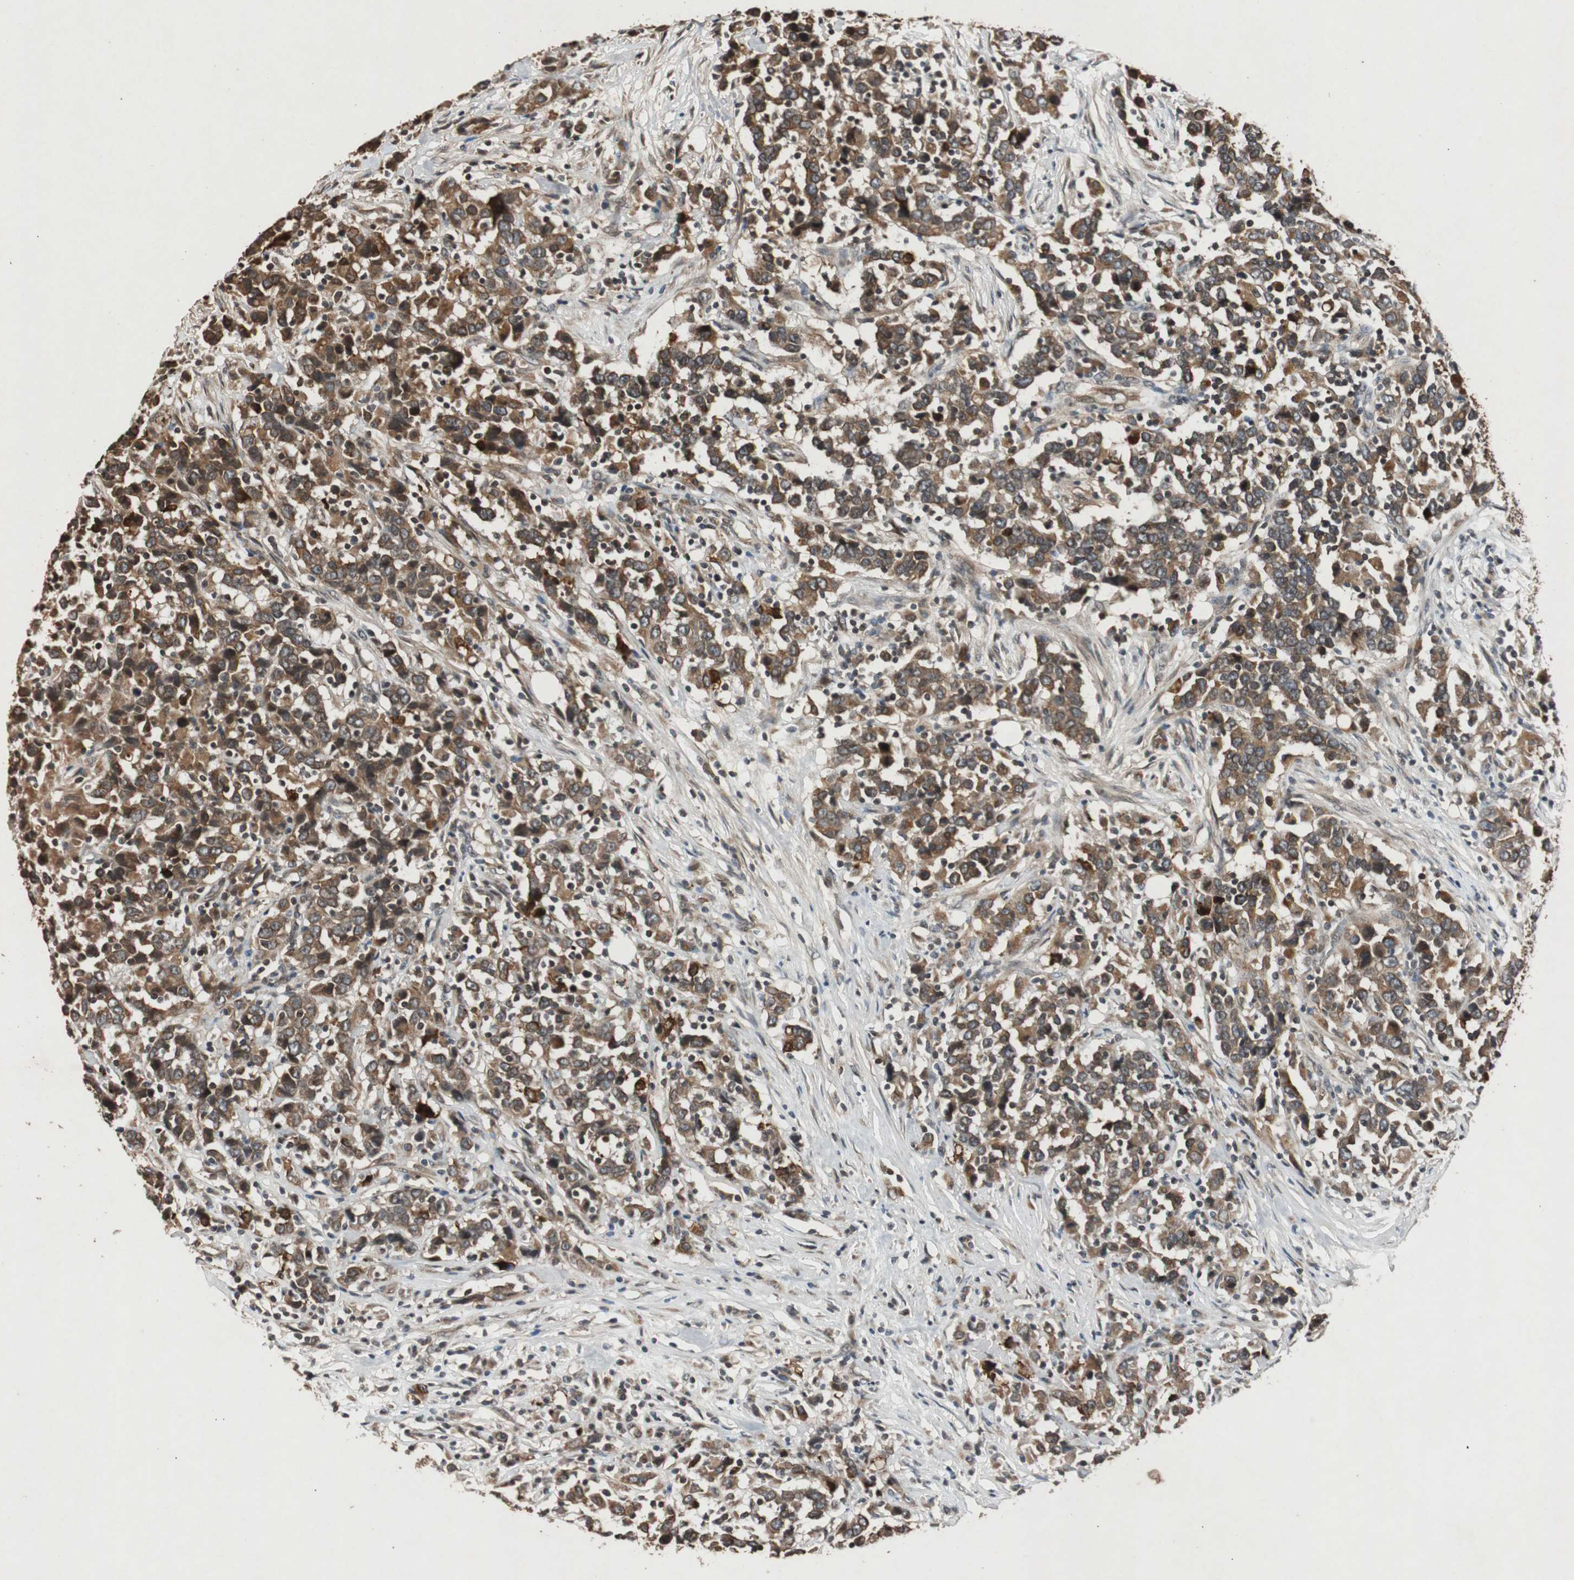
{"staining": {"intensity": "moderate", "quantity": ">75%", "location": "cytoplasmic/membranous"}, "tissue": "urothelial cancer", "cell_type": "Tumor cells", "image_type": "cancer", "snomed": [{"axis": "morphology", "description": "Urothelial carcinoma, High grade"}, {"axis": "topography", "description": "Urinary bladder"}], "caption": "Urothelial cancer stained with immunohistochemistry (IHC) displays moderate cytoplasmic/membranous expression in about >75% of tumor cells.", "gene": "SLIT2", "patient": {"sex": "male", "age": 61}}